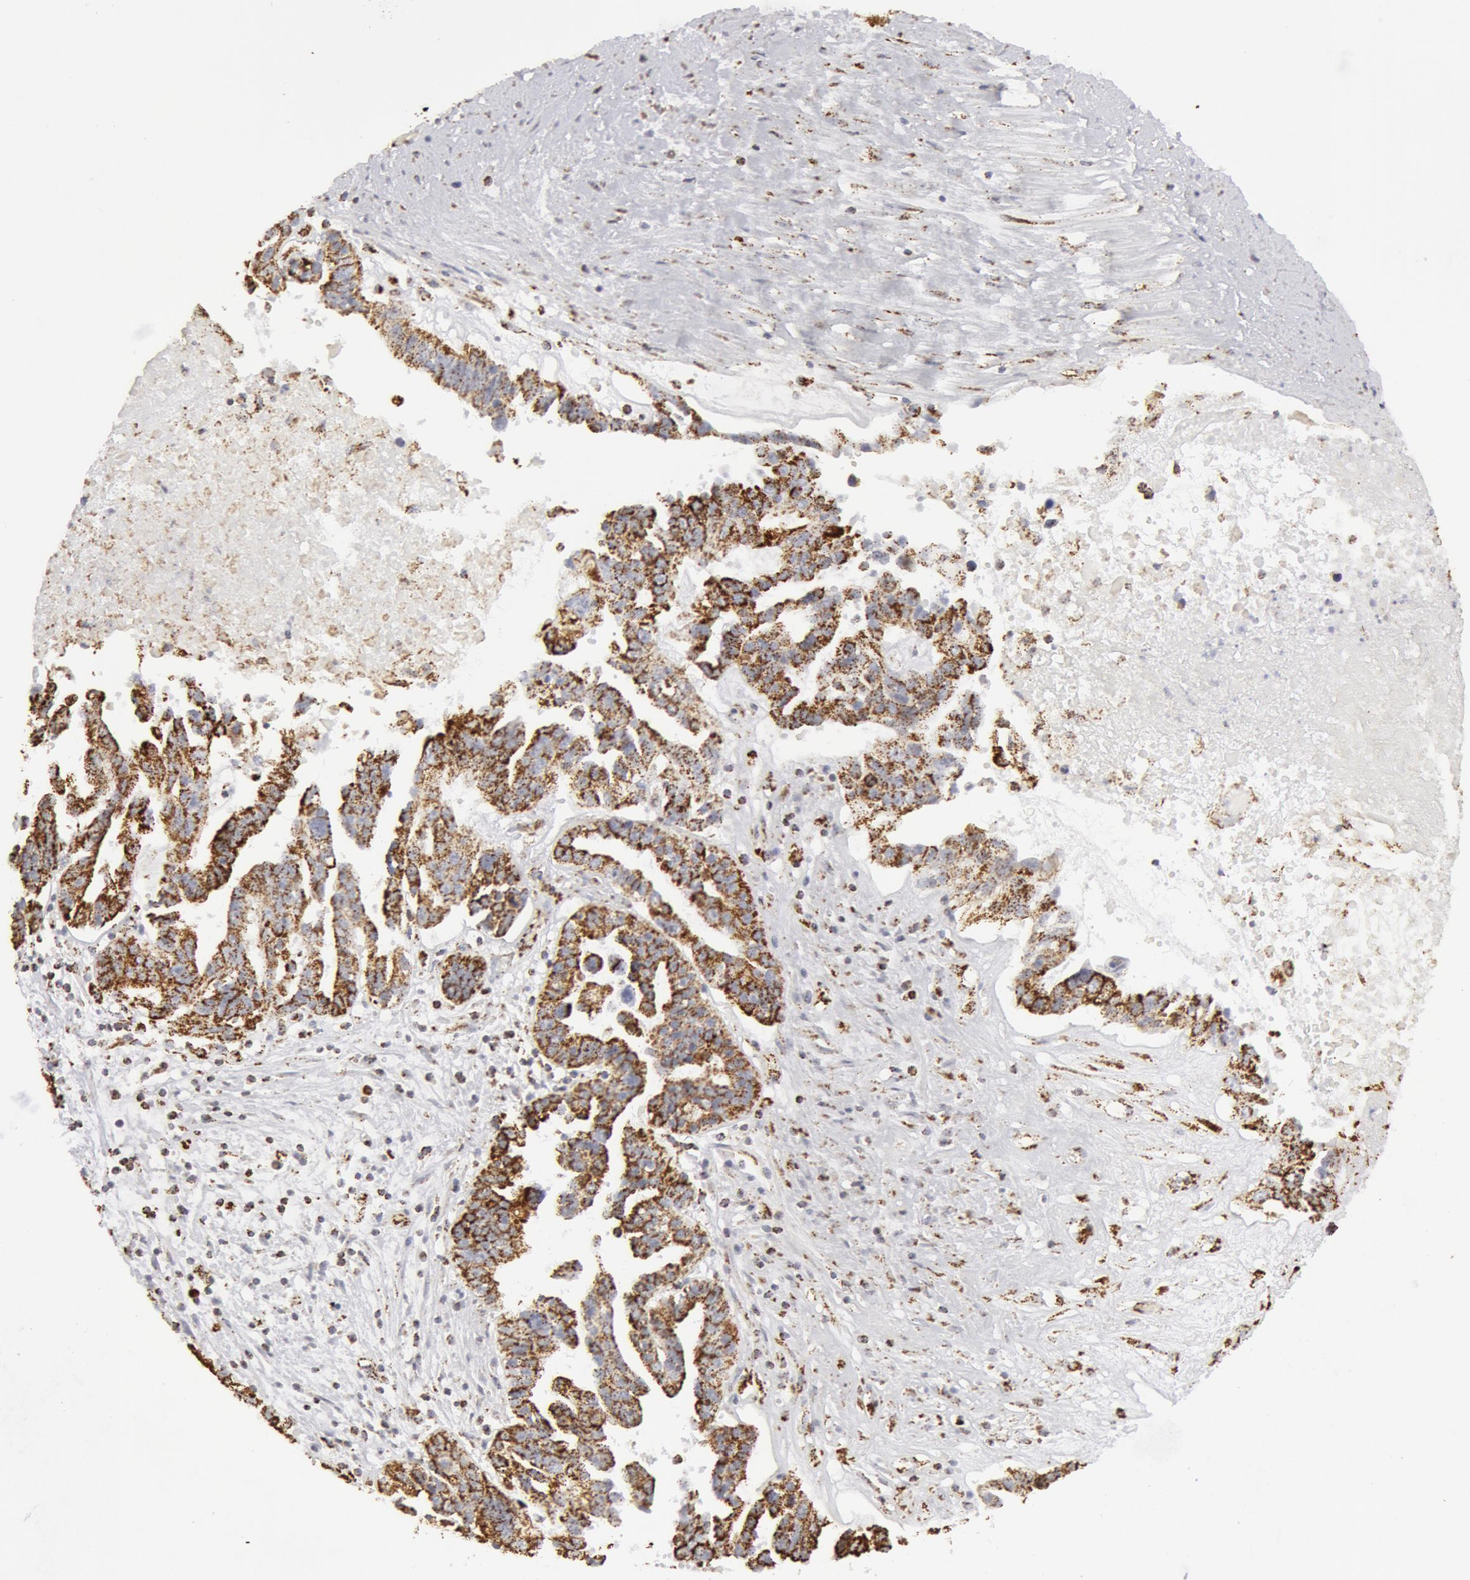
{"staining": {"intensity": "strong", "quantity": ">75%", "location": "cytoplasmic/membranous"}, "tissue": "ovarian cancer", "cell_type": "Tumor cells", "image_type": "cancer", "snomed": [{"axis": "morphology", "description": "Carcinoma, endometroid"}, {"axis": "morphology", "description": "Cystadenocarcinoma, serous, NOS"}, {"axis": "topography", "description": "Ovary"}], "caption": "Immunohistochemistry (IHC) of human serous cystadenocarcinoma (ovarian) exhibits high levels of strong cytoplasmic/membranous positivity in about >75% of tumor cells.", "gene": "ATP5F1B", "patient": {"sex": "female", "age": 45}}